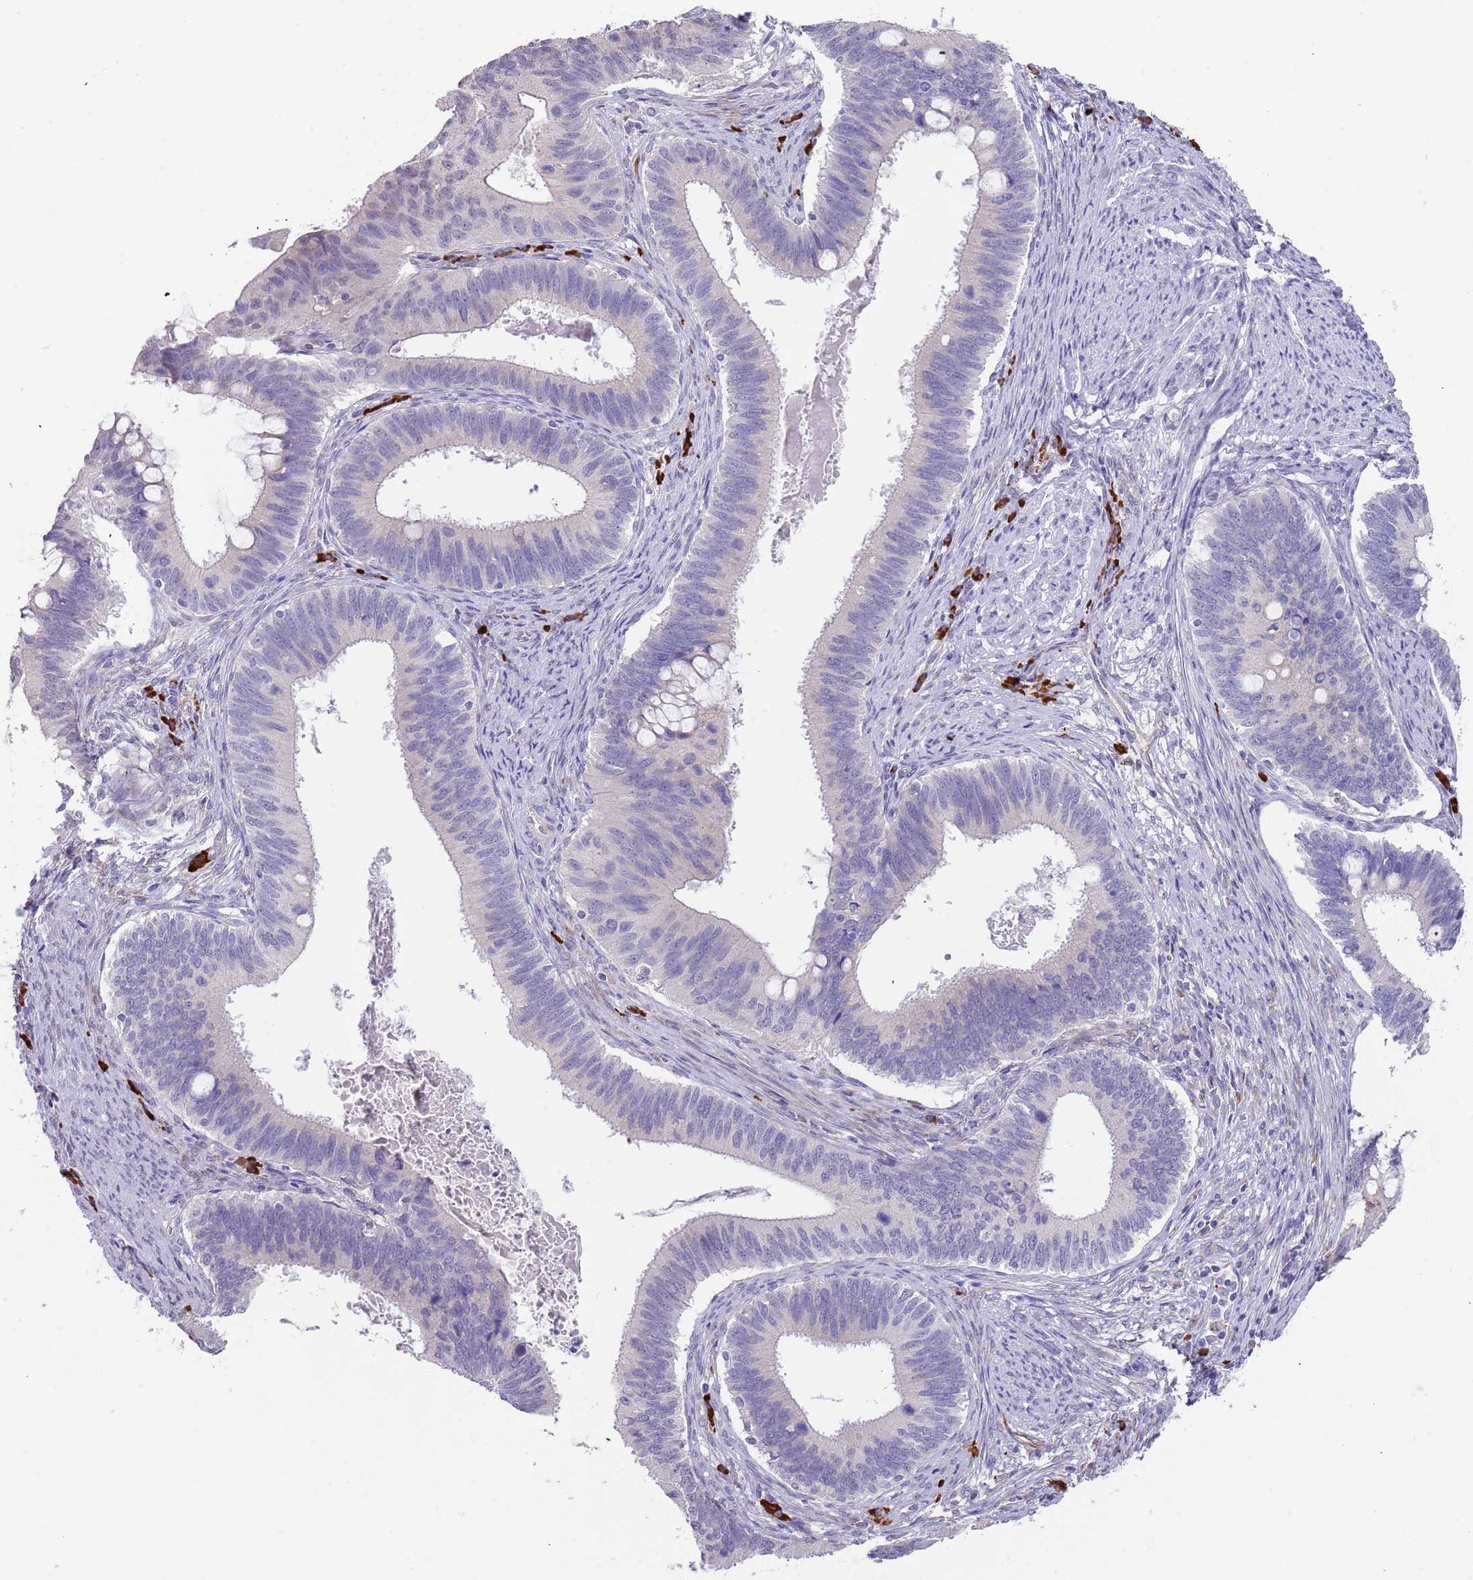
{"staining": {"intensity": "negative", "quantity": "none", "location": "none"}, "tissue": "cervical cancer", "cell_type": "Tumor cells", "image_type": "cancer", "snomed": [{"axis": "morphology", "description": "Adenocarcinoma, NOS"}, {"axis": "topography", "description": "Cervix"}], "caption": "Immunohistochemistry micrograph of neoplastic tissue: cervical adenocarcinoma stained with DAB shows no significant protein expression in tumor cells. Nuclei are stained in blue.", "gene": "TNRC6C", "patient": {"sex": "female", "age": 42}}